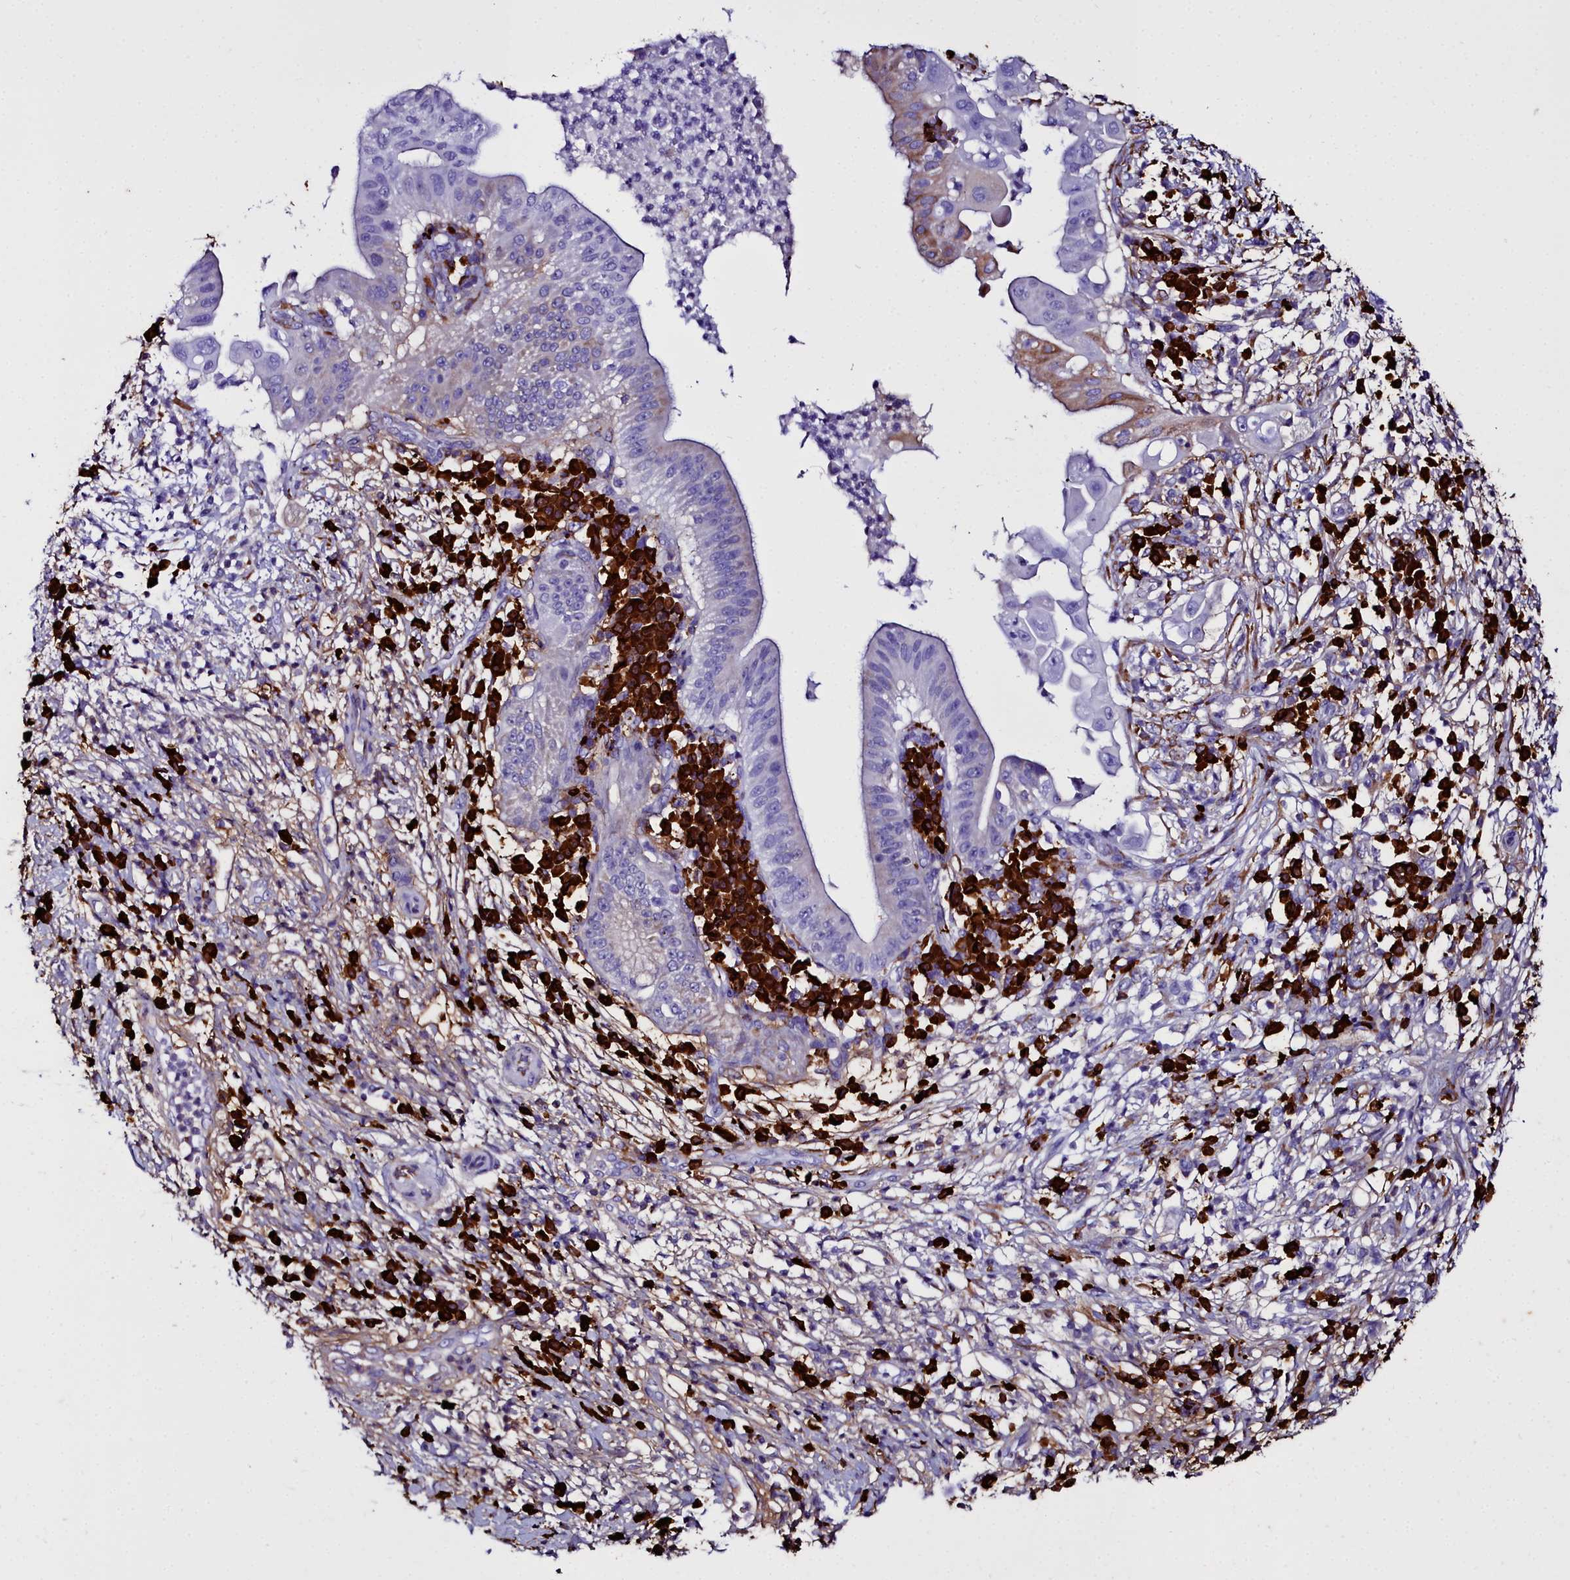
{"staining": {"intensity": "moderate", "quantity": "<25%", "location": "cytoplasmic/membranous"}, "tissue": "pancreatic cancer", "cell_type": "Tumor cells", "image_type": "cancer", "snomed": [{"axis": "morphology", "description": "Adenocarcinoma, NOS"}, {"axis": "topography", "description": "Pancreas"}], "caption": "This is a photomicrograph of IHC staining of pancreatic cancer (adenocarcinoma), which shows moderate positivity in the cytoplasmic/membranous of tumor cells.", "gene": "TXNDC5", "patient": {"sex": "male", "age": 68}}